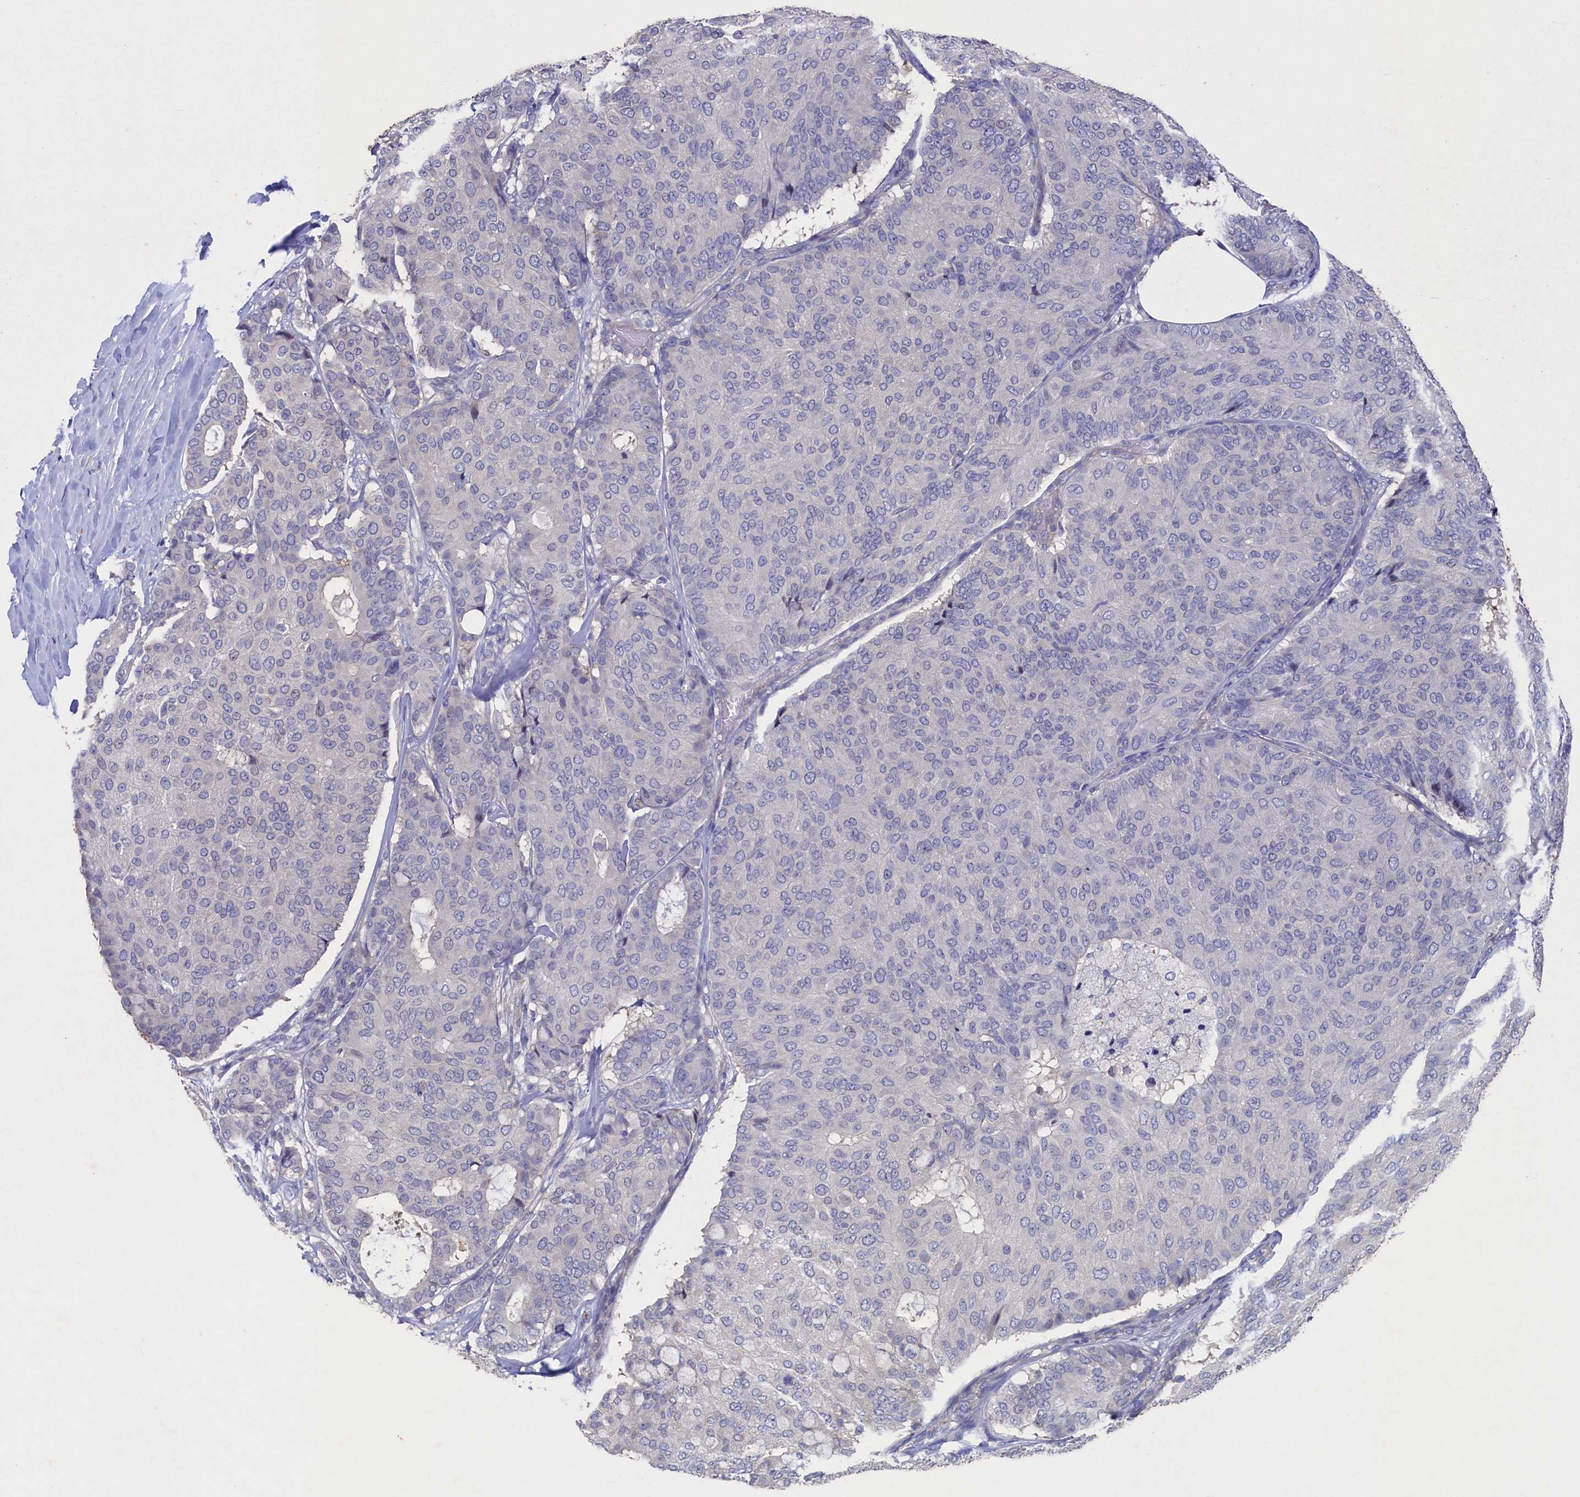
{"staining": {"intensity": "negative", "quantity": "none", "location": "none"}, "tissue": "breast cancer", "cell_type": "Tumor cells", "image_type": "cancer", "snomed": [{"axis": "morphology", "description": "Duct carcinoma"}, {"axis": "topography", "description": "Breast"}], "caption": "Tumor cells show no significant protein staining in breast cancer.", "gene": "CBLIF", "patient": {"sex": "female", "age": 75}}